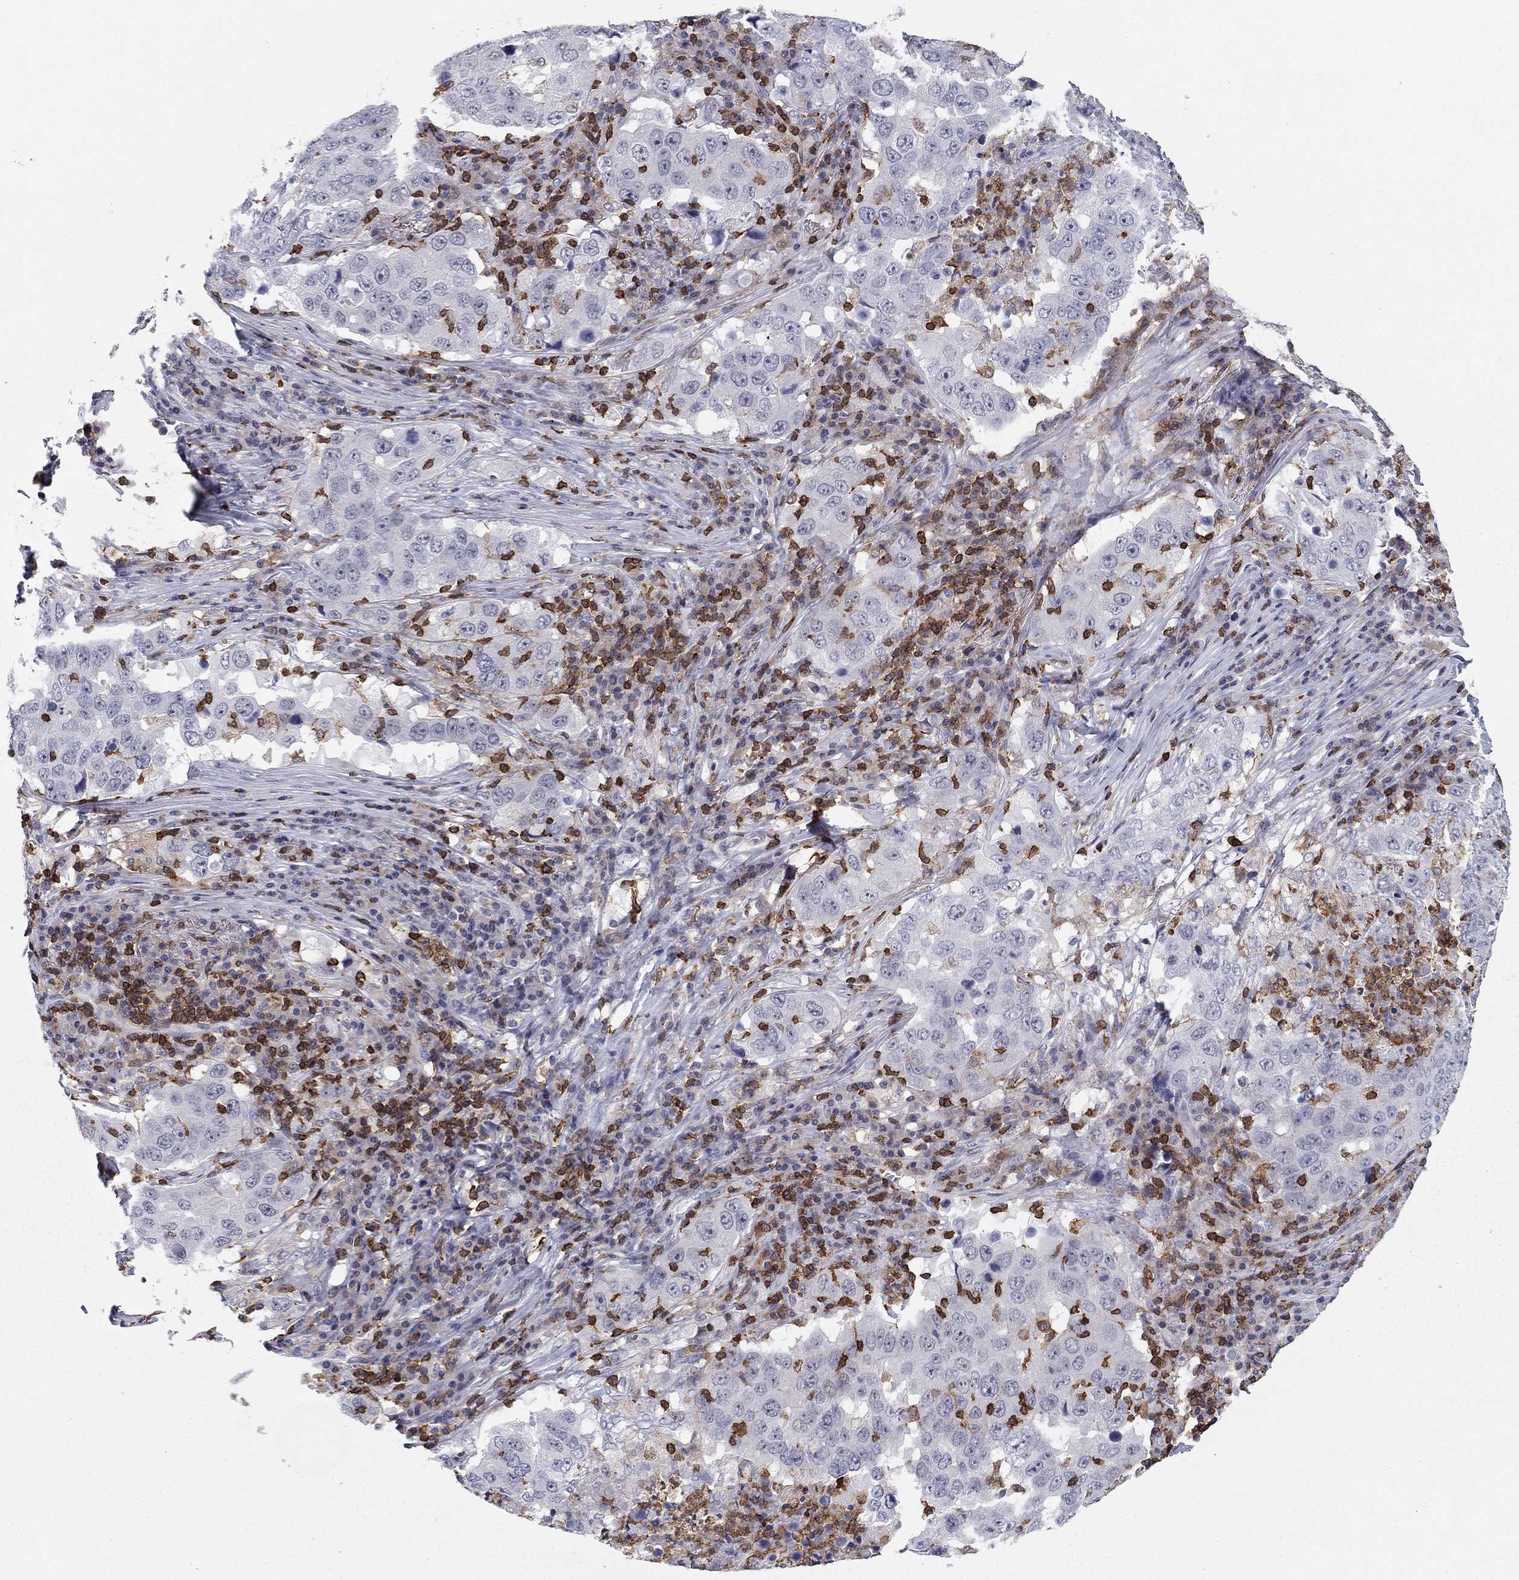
{"staining": {"intensity": "negative", "quantity": "none", "location": "none"}, "tissue": "lung cancer", "cell_type": "Tumor cells", "image_type": "cancer", "snomed": [{"axis": "morphology", "description": "Adenocarcinoma, NOS"}, {"axis": "topography", "description": "Lung"}], "caption": "A photomicrograph of lung cancer stained for a protein reveals no brown staining in tumor cells.", "gene": "ARHGAP27", "patient": {"sex": "male", "age": 73}}